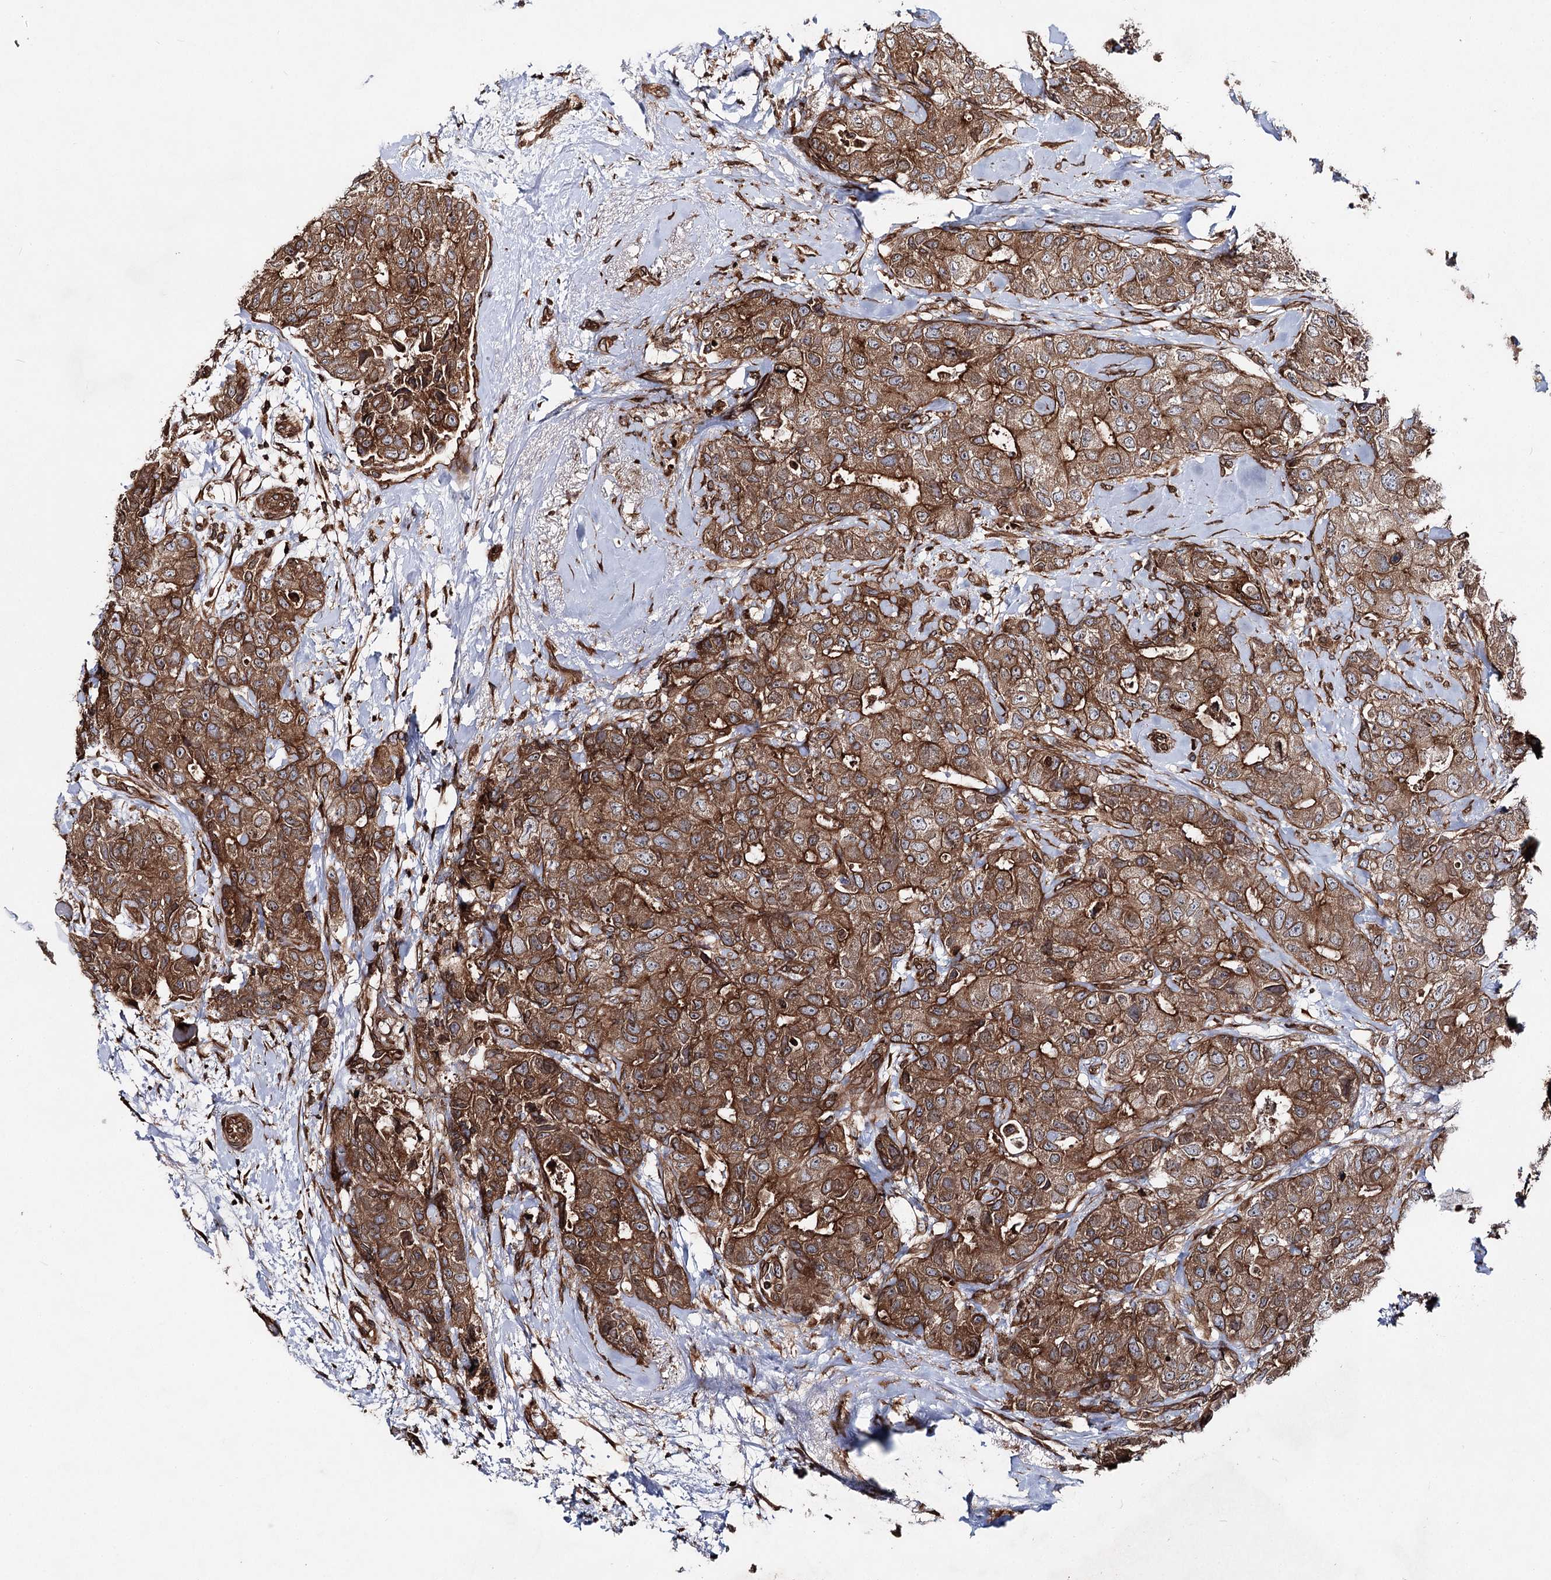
{"staining": {"intensity": "strong", "quantity": ">75%", "location": "cytoplasmic/membranous"}, "tissue": "breast cancer", "cell_type": "Tumor cells", "image_type": "cancer", "snomed": [{"axis": "morphology", "description": "Duct carcinoma"}, {"axis": "topography", "description": "Breast"}], "caption": "Breast infiltrating ductal carcinoma stained for a protein demonstrates strong cytoplasmic/membranous positivity in tumor cells.", "gene": "FGFR1OP2", "patient": {"sex": "female", "age": 62}}